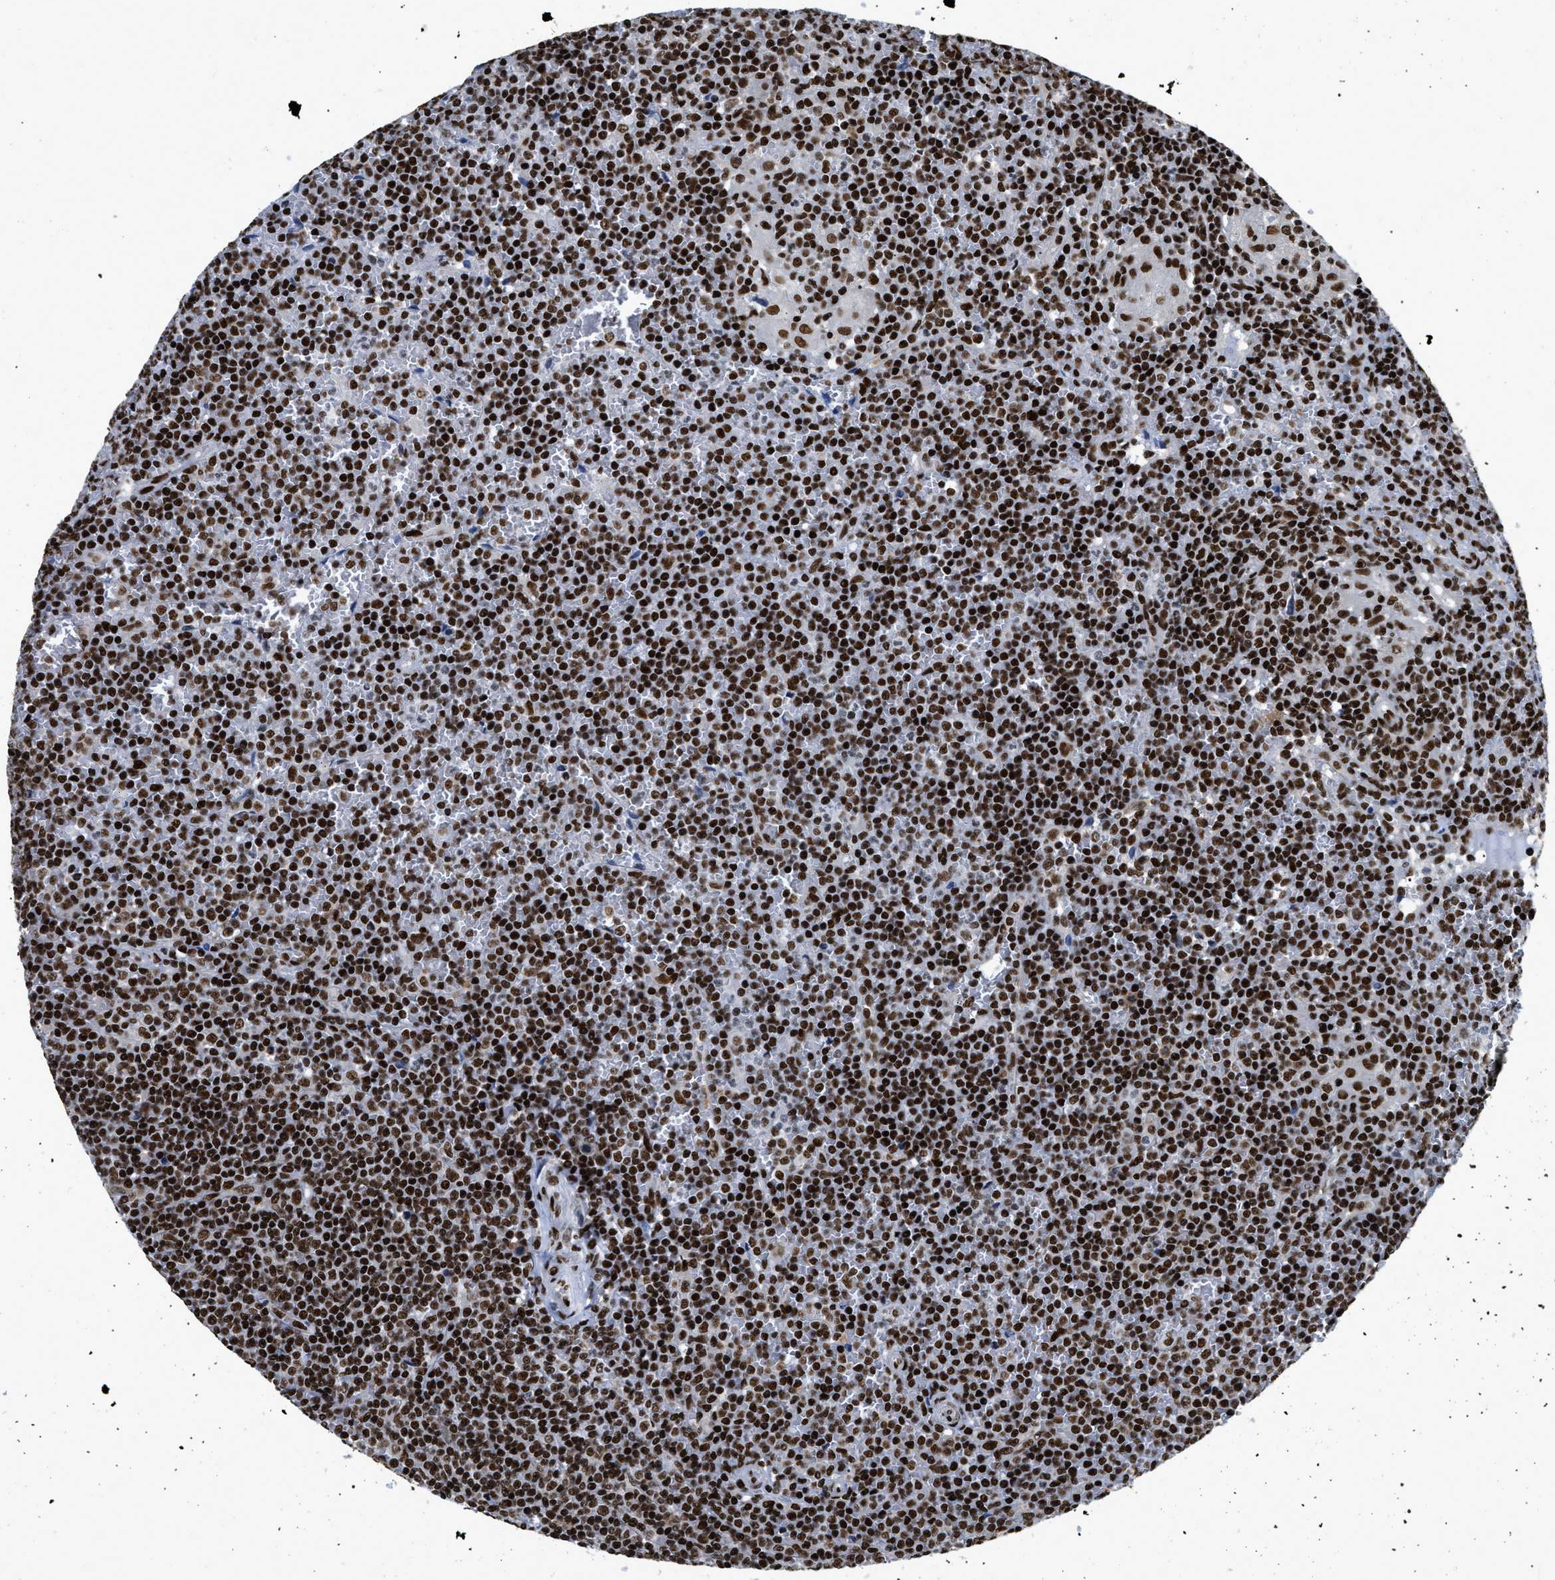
{"staining": {"intensity": "strong", "quantity": ">75%", "location": "nuclear"}, "tissue": "lymphoma", "cell_type": "Tumor cells", "image_type": "cancer", "snomed": [{"axis": "morphology", "description": "Malignant lymphoma, non-Hodgkin's type, Low grade"}, {"axis": "topography", "description": "Spleen"}], "caption": "Human low-grade malignant lymphoma, non-Hodgkin's type stained with a protein marker shows strong staining in tumor cells.", "gene": "CREB1", "patient": {"sex": "female", "age": 19}}